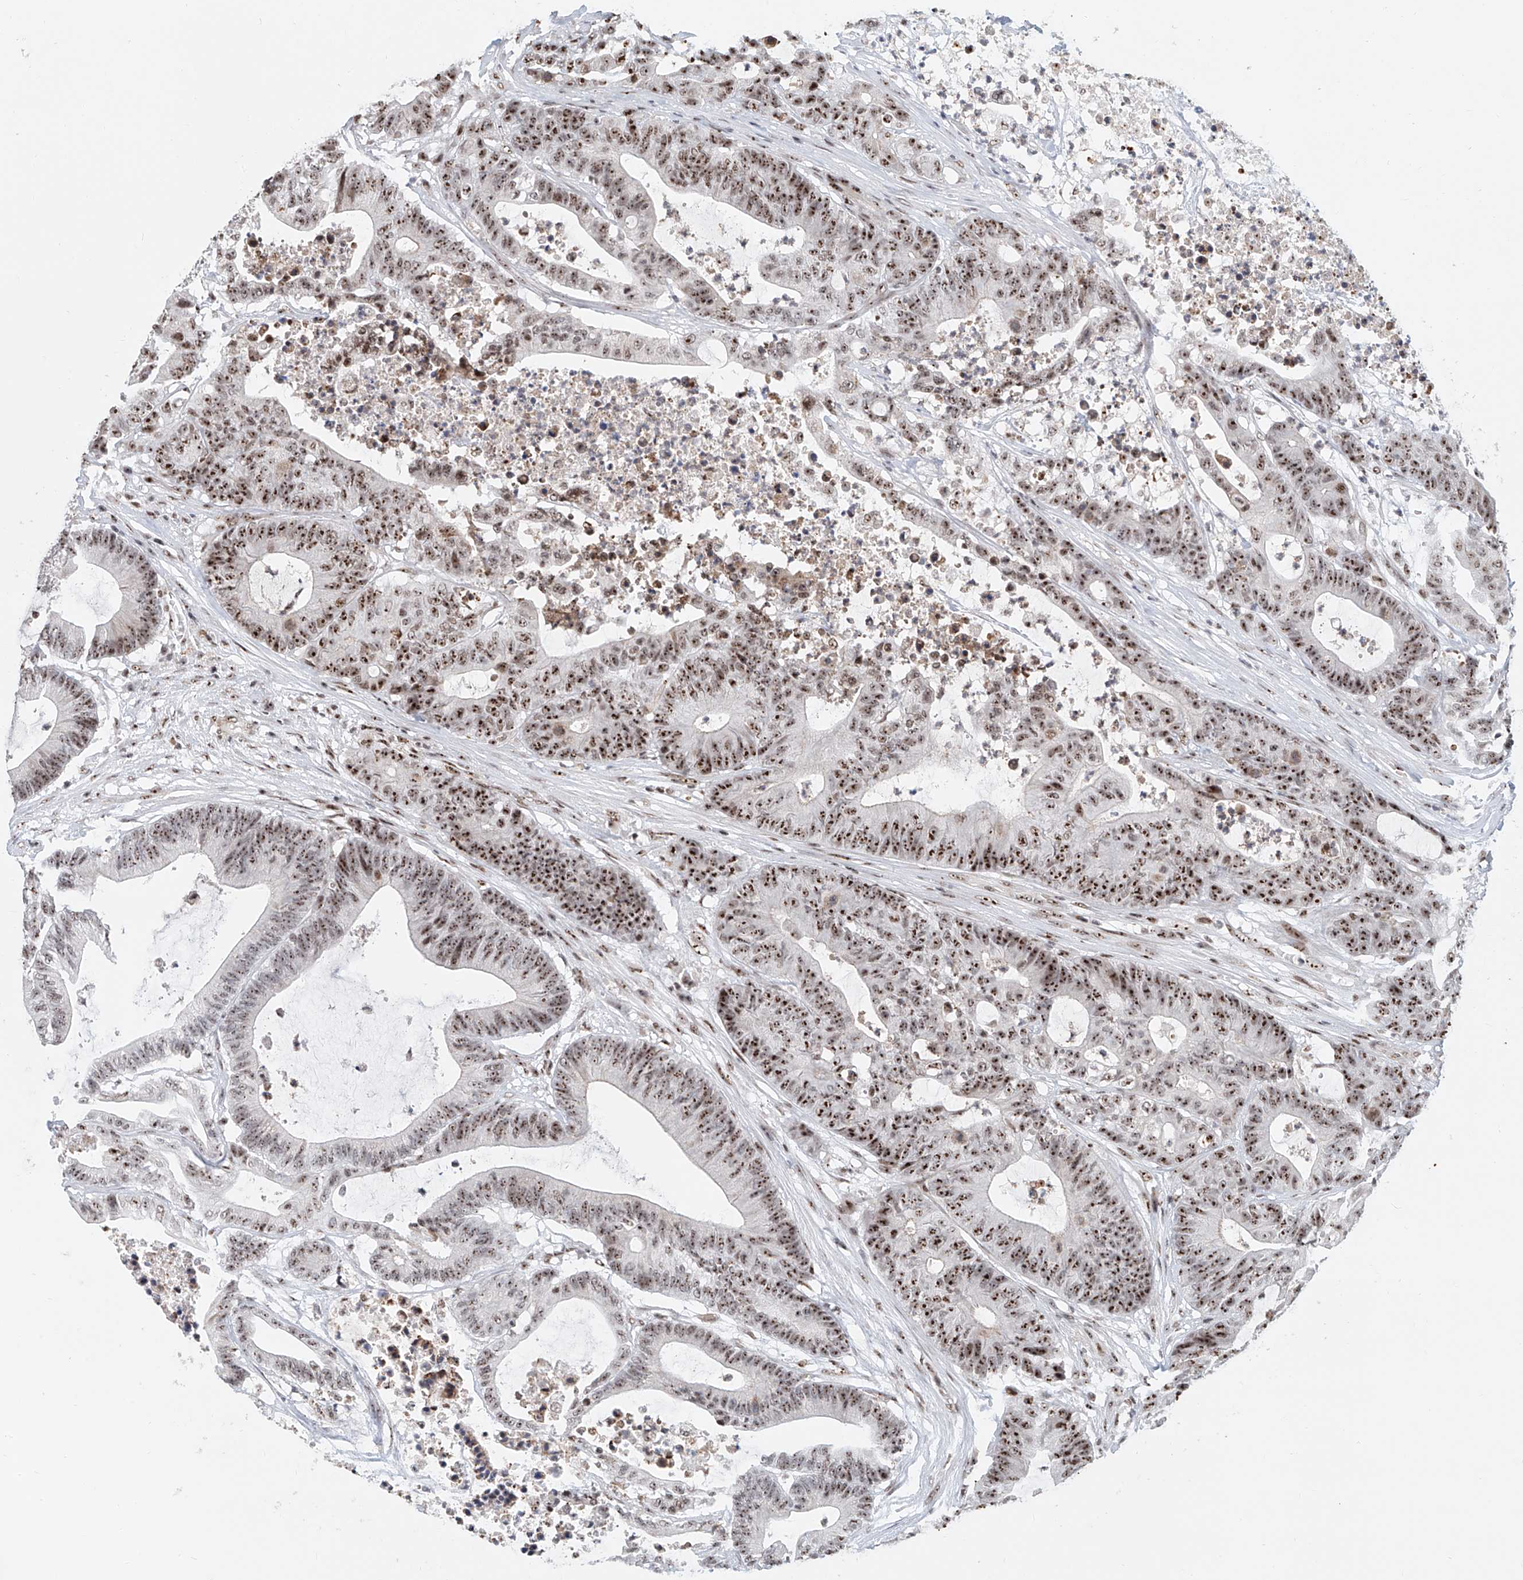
{"staining": {"intensity": "strong", "quantity": ">75%", "location": "nuclear"}, "tissue": "colorectal cancer", "cell_type": "Tumor cells", "image_type": "cancer", "snomed": [{"axis": "morphology", "description": "Adenocarcinoma, NOS"}, {"axis": "topography", "description": "Colon"}], "caption": "Colorectal adenocarcinoma was stained to show a protein in brown. There is high levels of strong nuclear staining in about >75% of tumor cells.", "gene": "PRUNE2", "patient": {"sex": "female", "age": 84}}